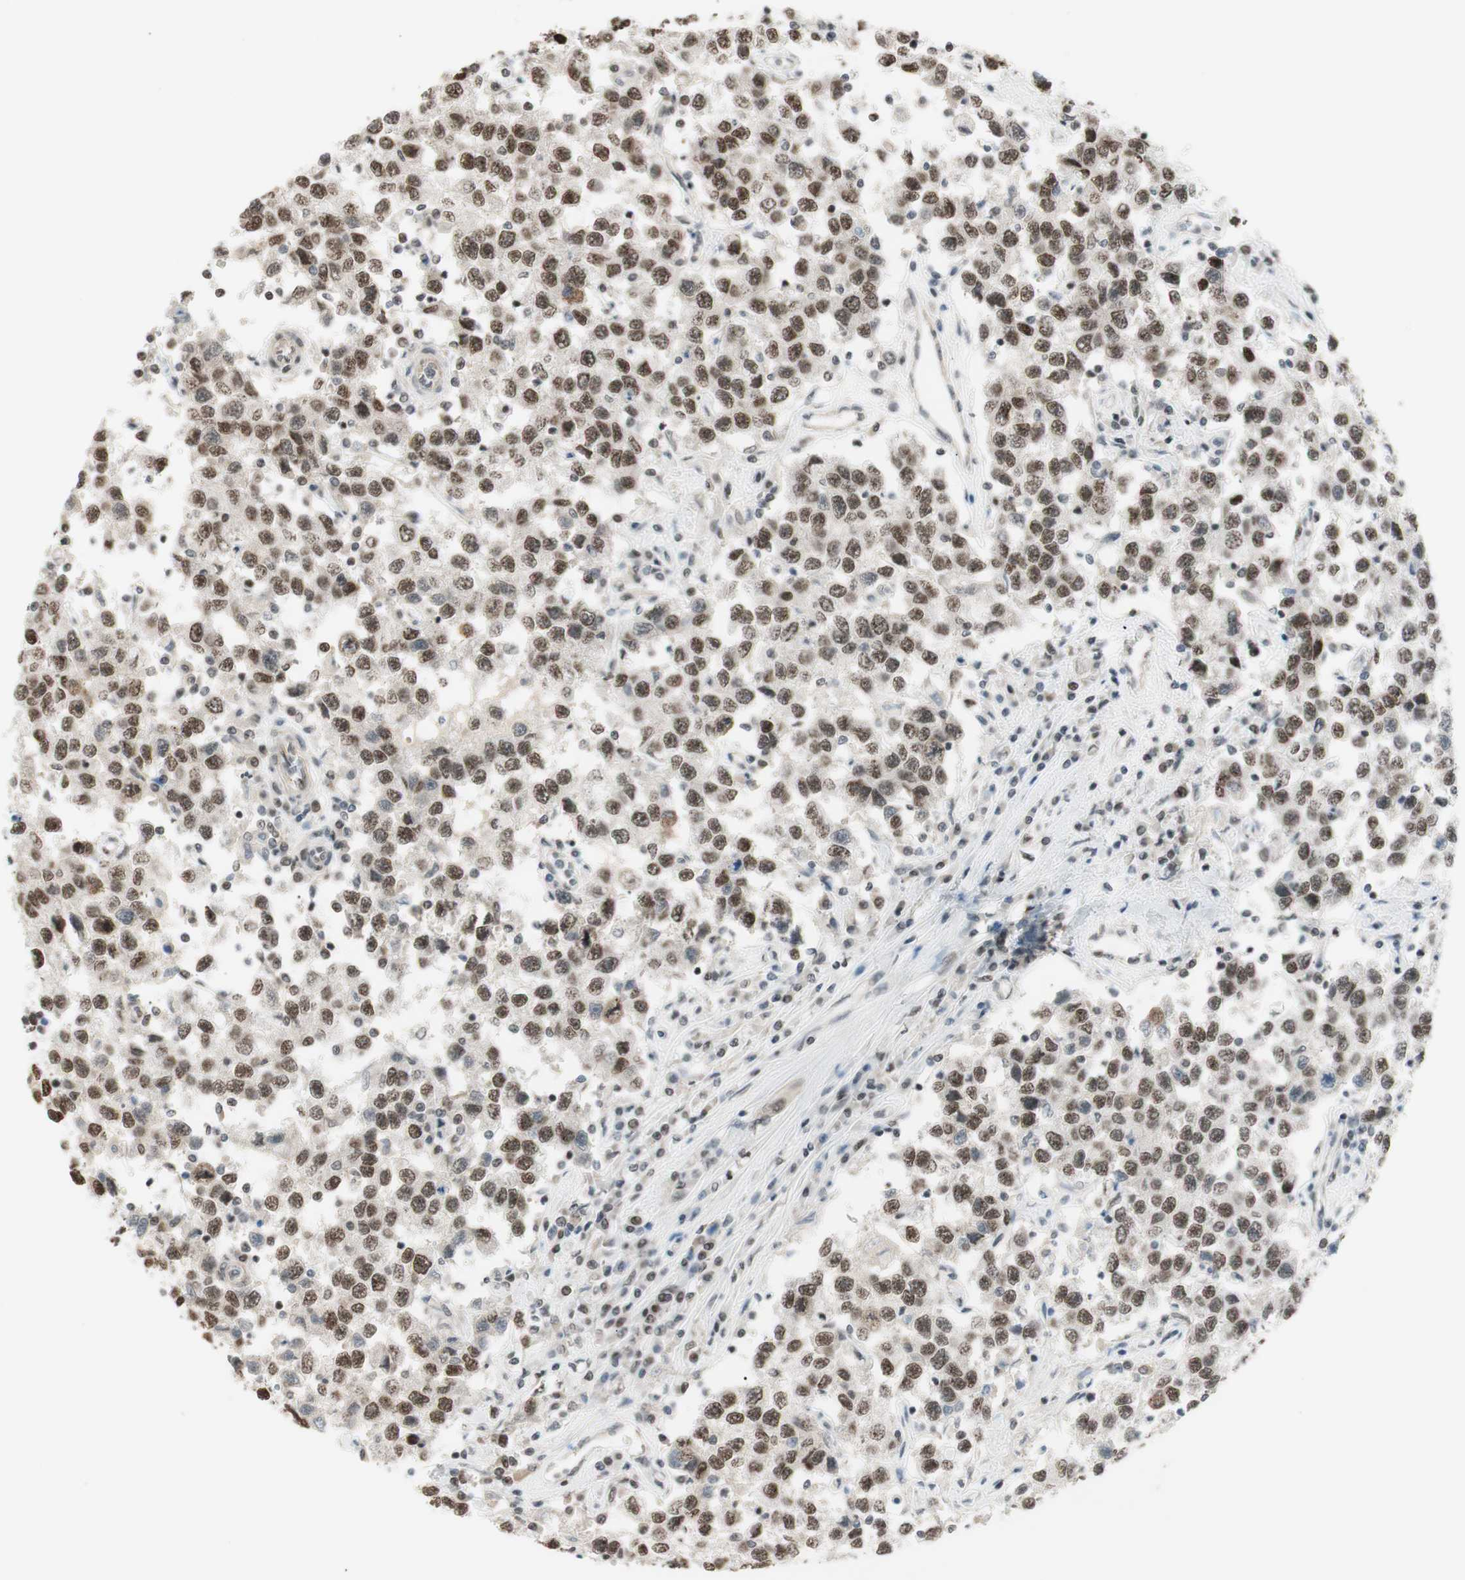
{"staining": {"intensity": "moderate", "quantity": ">75%", "location": "nuclear"}, "tissue": "testis cancer", "cell_type": "Tumor cells", "image_type": "cancer", "snomed": [{"axis": "morphology", "description": "Seminoma, NOS"}, {"axis": "topography", "description": "Testis"}], "caption": "Immunohistochemical staining of testis cancer demonstrates moderate nuclear protein expression in approximately >75% of tumor cells.", "gene": "SUFU", "patient": {"sex": "male", "age": 41}}